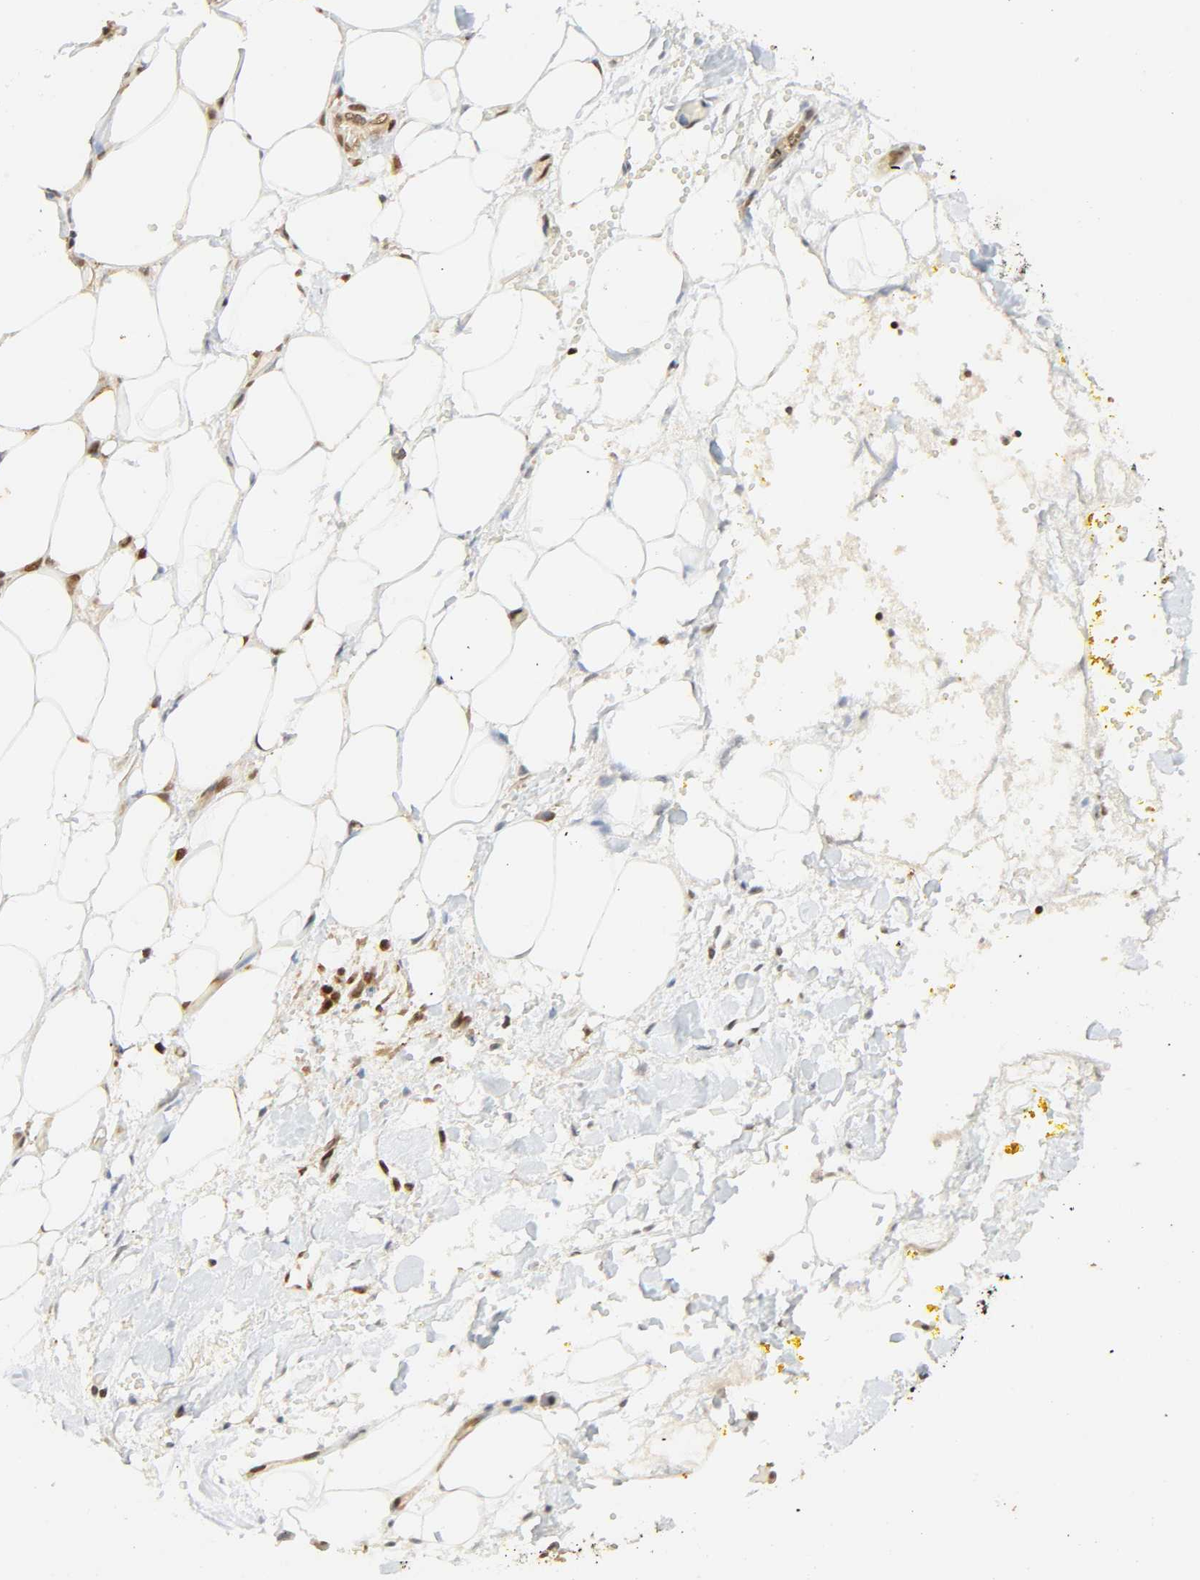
{"staining": {"intensity": "moderate", "quantity": "25%-75%", "location": "nuclear"}, "tissue": "pancreatic cancer", "cell_type": "Tumor cells", "image_type": "cancer", "snomed": [{"axis": "morphology", "description": "Adenocarcinoma, NOS"}, {"axis": "topography", "description": "Pancreas"}], "caption": "DAB (3,3'-diaminobenzidine) immunohistochemical staining of adenocarcinoma (pancreatic) reveals moderate nuclear protein staining in approximately 25%-75% of tumor cells.", "gene": "UBC", "patient": {"sex": "male", "age": 70}}